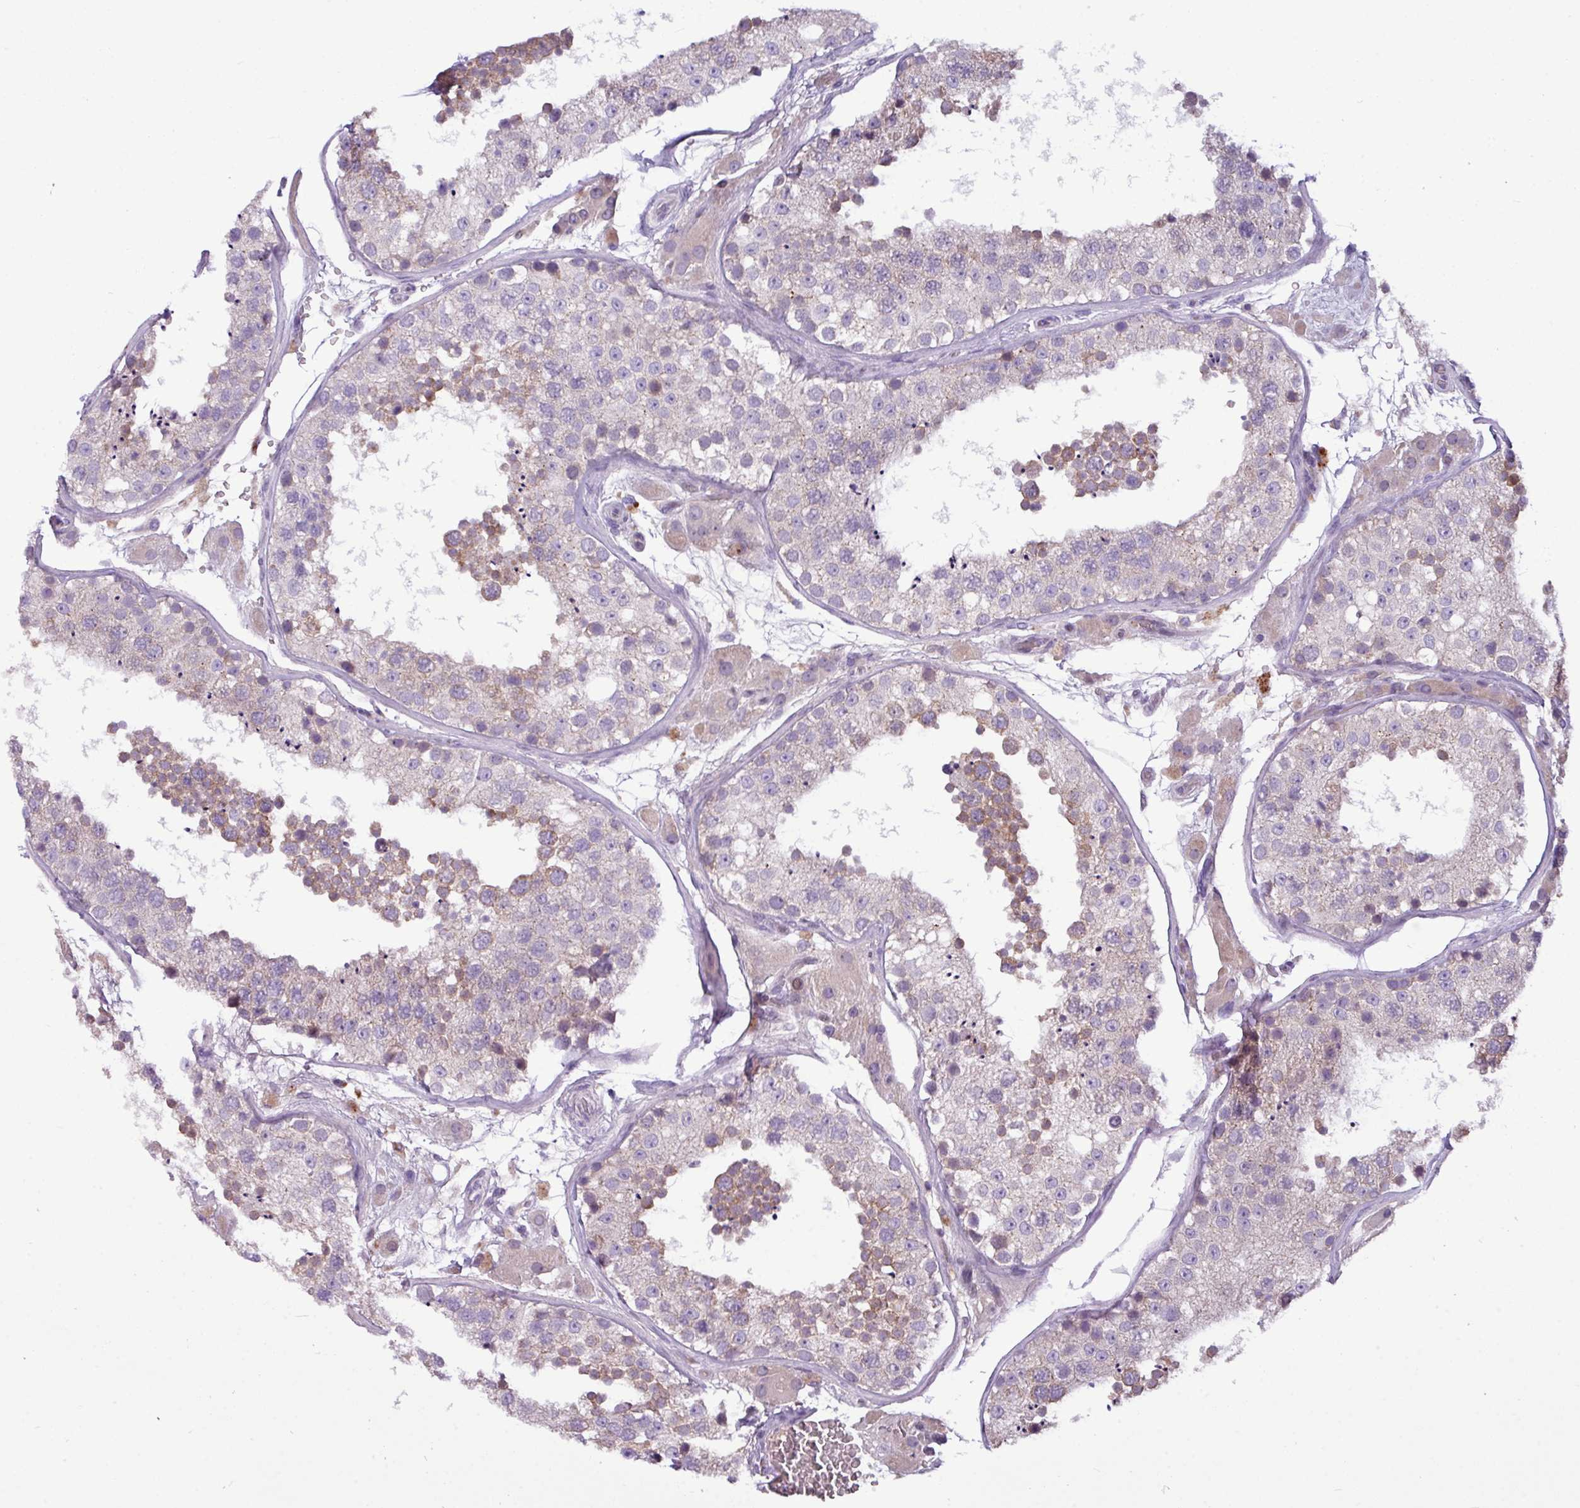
{"staining": {"intensity": "moderate", "quantity": "<25%", "location": "cytoplasmic/membranous"}, "tissue": "testis", "cell_type": "Cells in seminiferous ducts", "image_type": "normal", "snomed": [{"axis": "morphology", "description": "Normal tissue, NOS"}, {"axis": "topography", "description": "Testis"}], "caption": "This is a histology image of immunohistochemistry (IHC) staining of benign testis, which shows moderate positivity in the cytoplasmic/membranous of cells in seminiferous ducts.", "gene": "IL17A", "patient": {"sex": "male", "age": 26}}